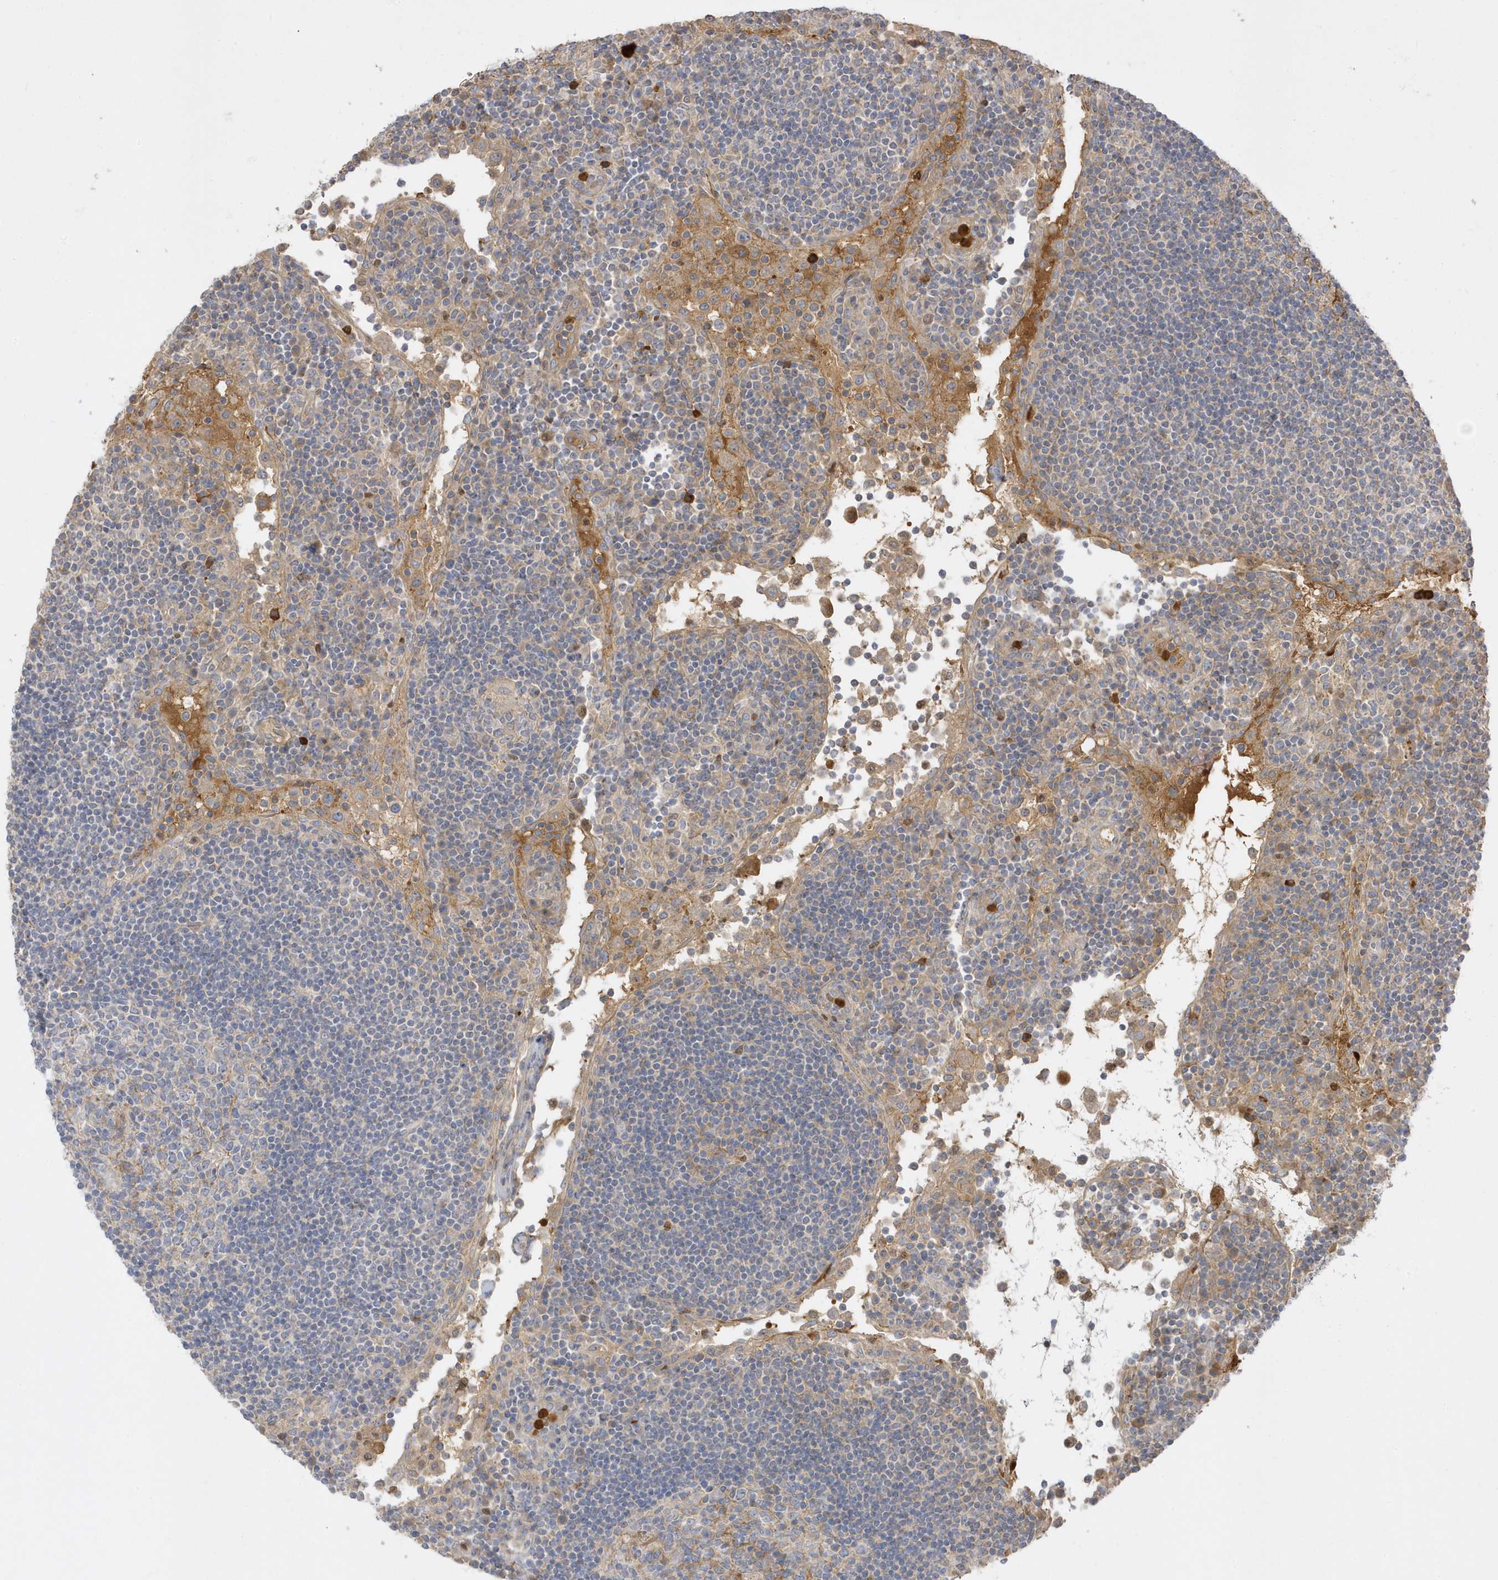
{"staining": {"intensity": "negative", "quantity": "none", "location": "none"}, "tissue": "lymph node", "cell_type": "Germinal center cells", "image_type": "normal", "snomed": [{"axis": "morphology", "description": "Normal tissue, NOS"}, {"axis": "topography", "description": "Lymph node"}], "caption": "Micrograph shows no protein expression in germinal center cells of unremarkable lymph node. (Stains: DAB (3,3'-diaminobenzidine) IHC with hematoxylin counter stain, Microscopy: brightfield microscopy at high magnification).", "gene": "DPP9", "patient": {"sex": "female", "age": 53}}